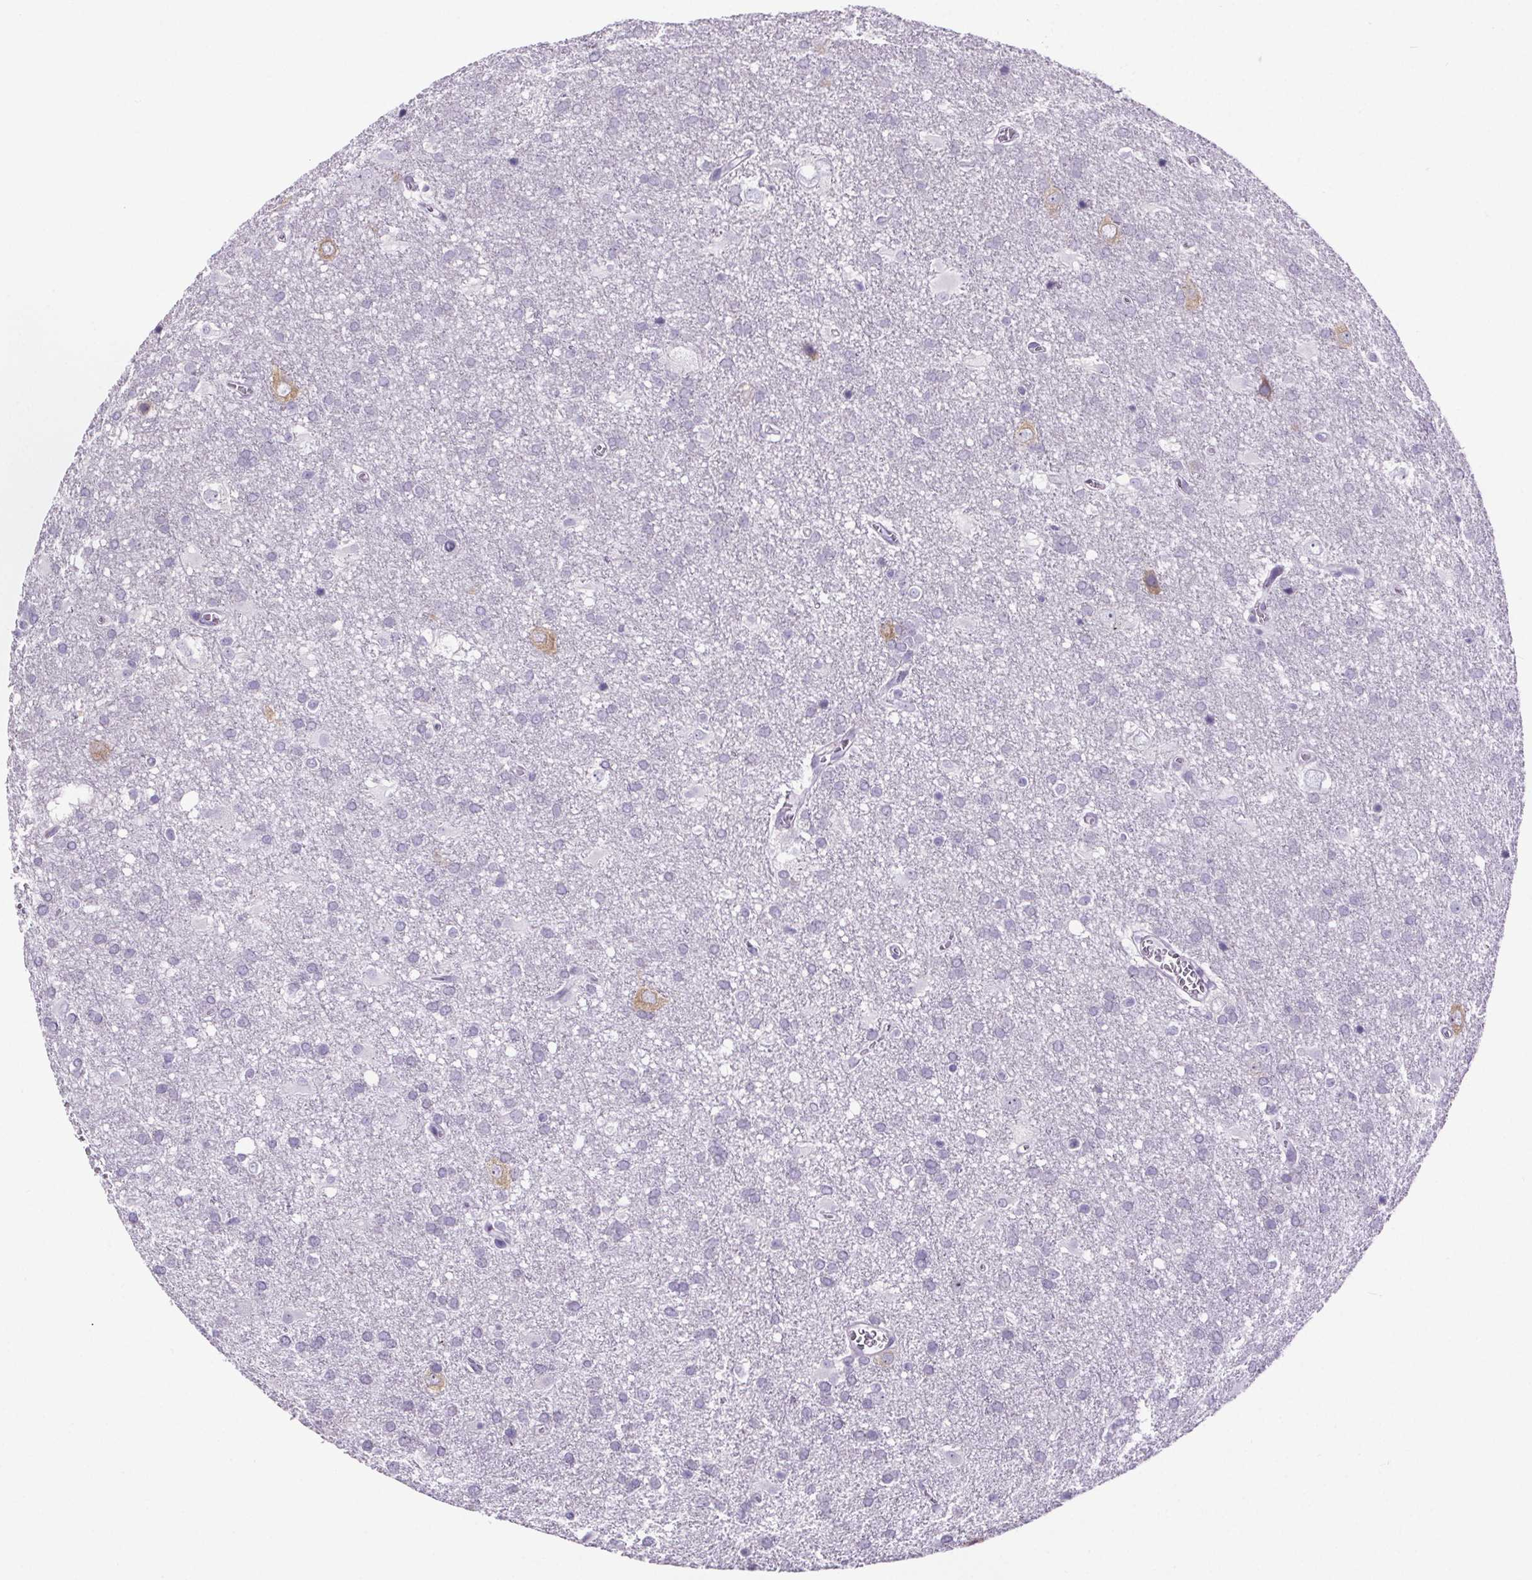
{"staining": {"intensity": "negative", "quantity": "none", "location": "none"}, "tissue": "glioma", "cell_type": "Tumor cells", "image_type": "cancer", "snomed": [{"axis": "morphology", "description": "Glioma, malignant, Low grade"}, {"axis": "topography", "description": "Brain"}], "caption": "Human low-grade glioma (malignant) stained for a protein using immunohistochemistry (IHC) demonstrates no positivity in tumor cells.", "gene": "CUBN", "patient": {"sex": "male", "age": 66}}